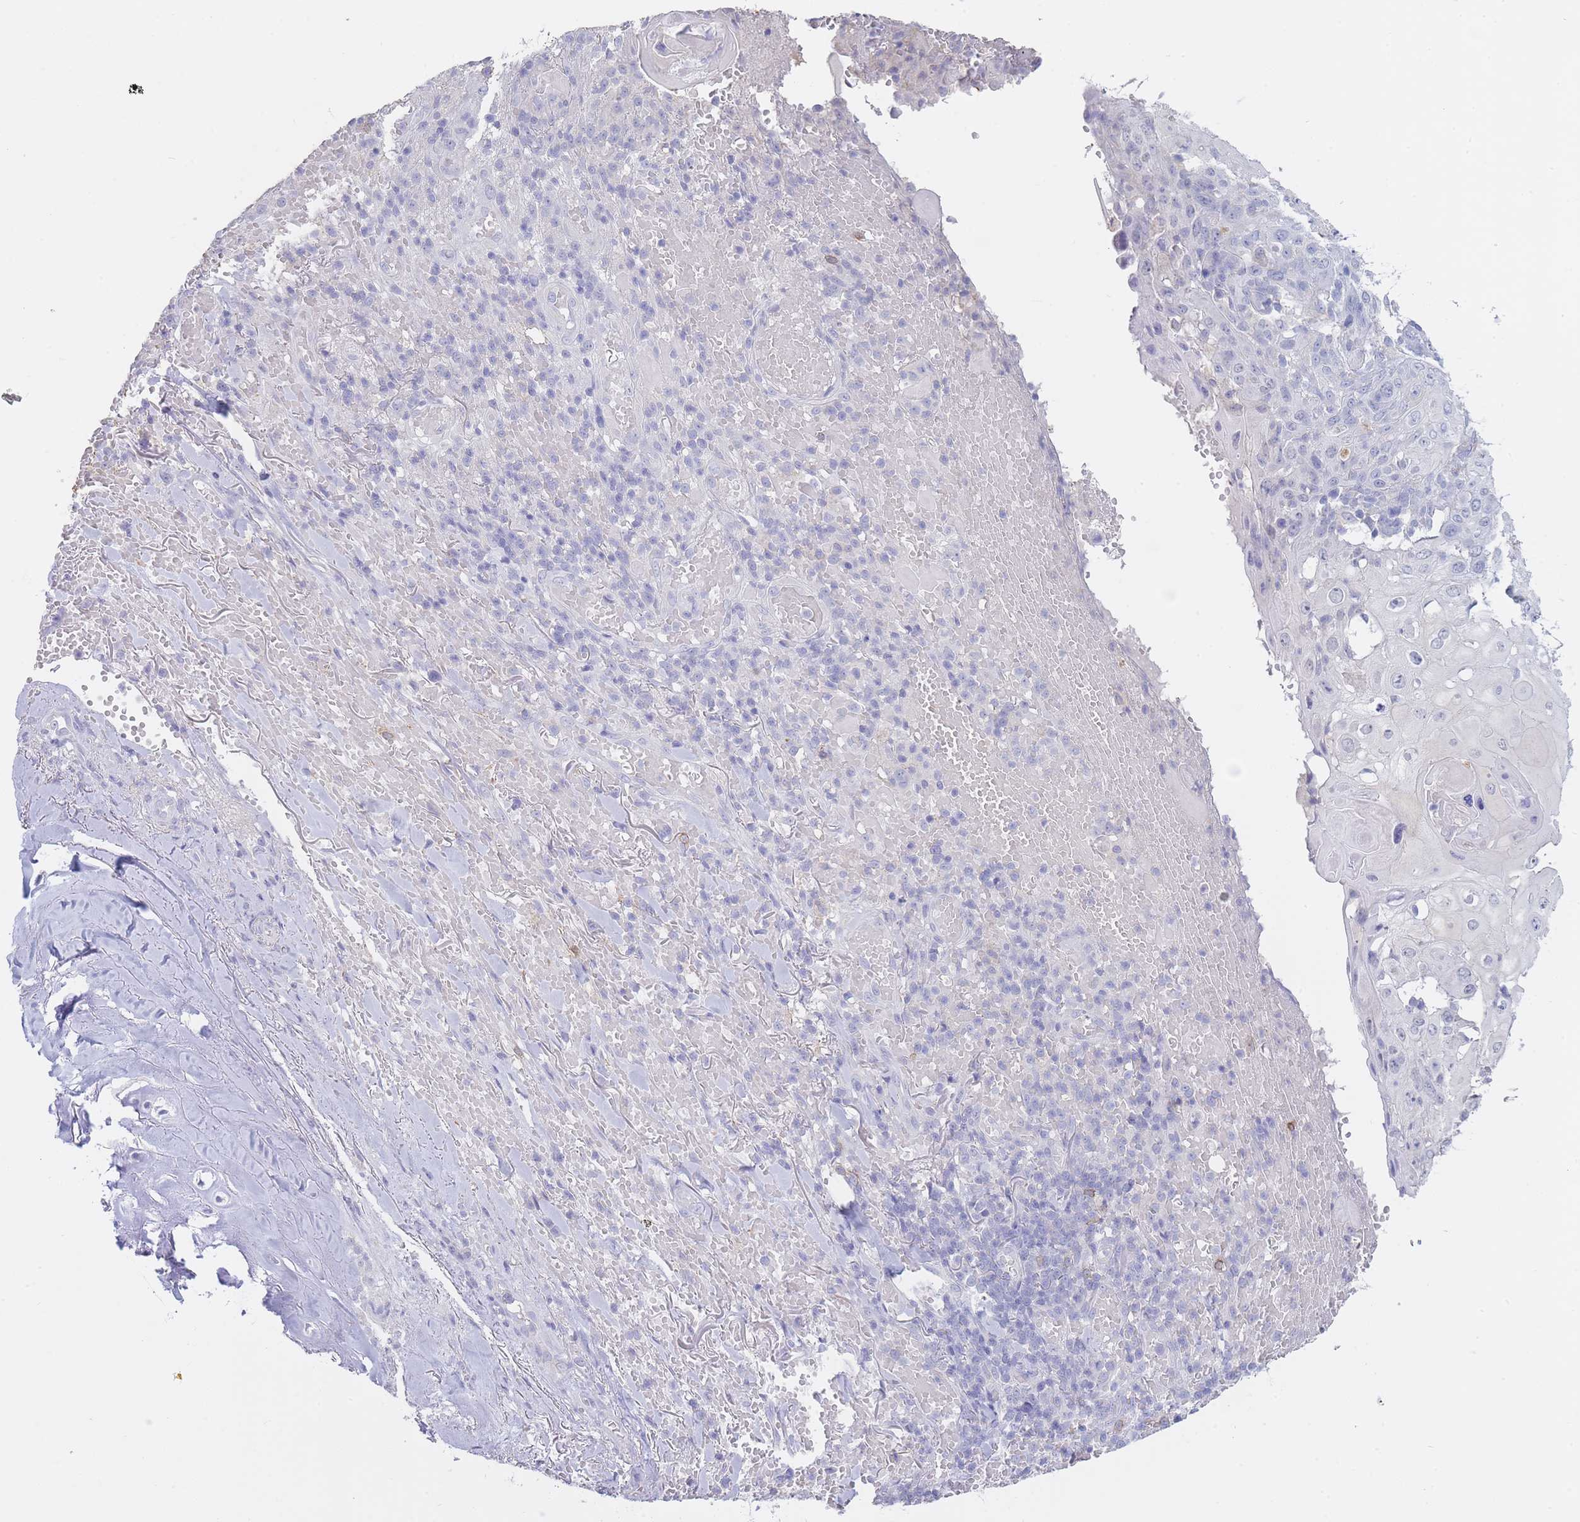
{"staining": {"intensity": "negative", "quantity": "none", "location": "none"}, "tissue": "skin cancer", "cell_type": "Tumor cells", "image_type": "cancer", "snomed": [{"axis": "morphology", "description": "Normal tissue, NOS"}, {"axis": "morphology", "description": "Squamous cell carcinoma, NOS"}, {"axis": "topography", "description": "Skin"}, {"axis": "topography", "description": "Cartilage tissue"}], "caption": "IHC image of human skin squamous cell carcinoma stained for a protein (brown), which displays no expression in tumor cells.", "gene": "CD37", "patient": {"sex": "female", "age": 79}}